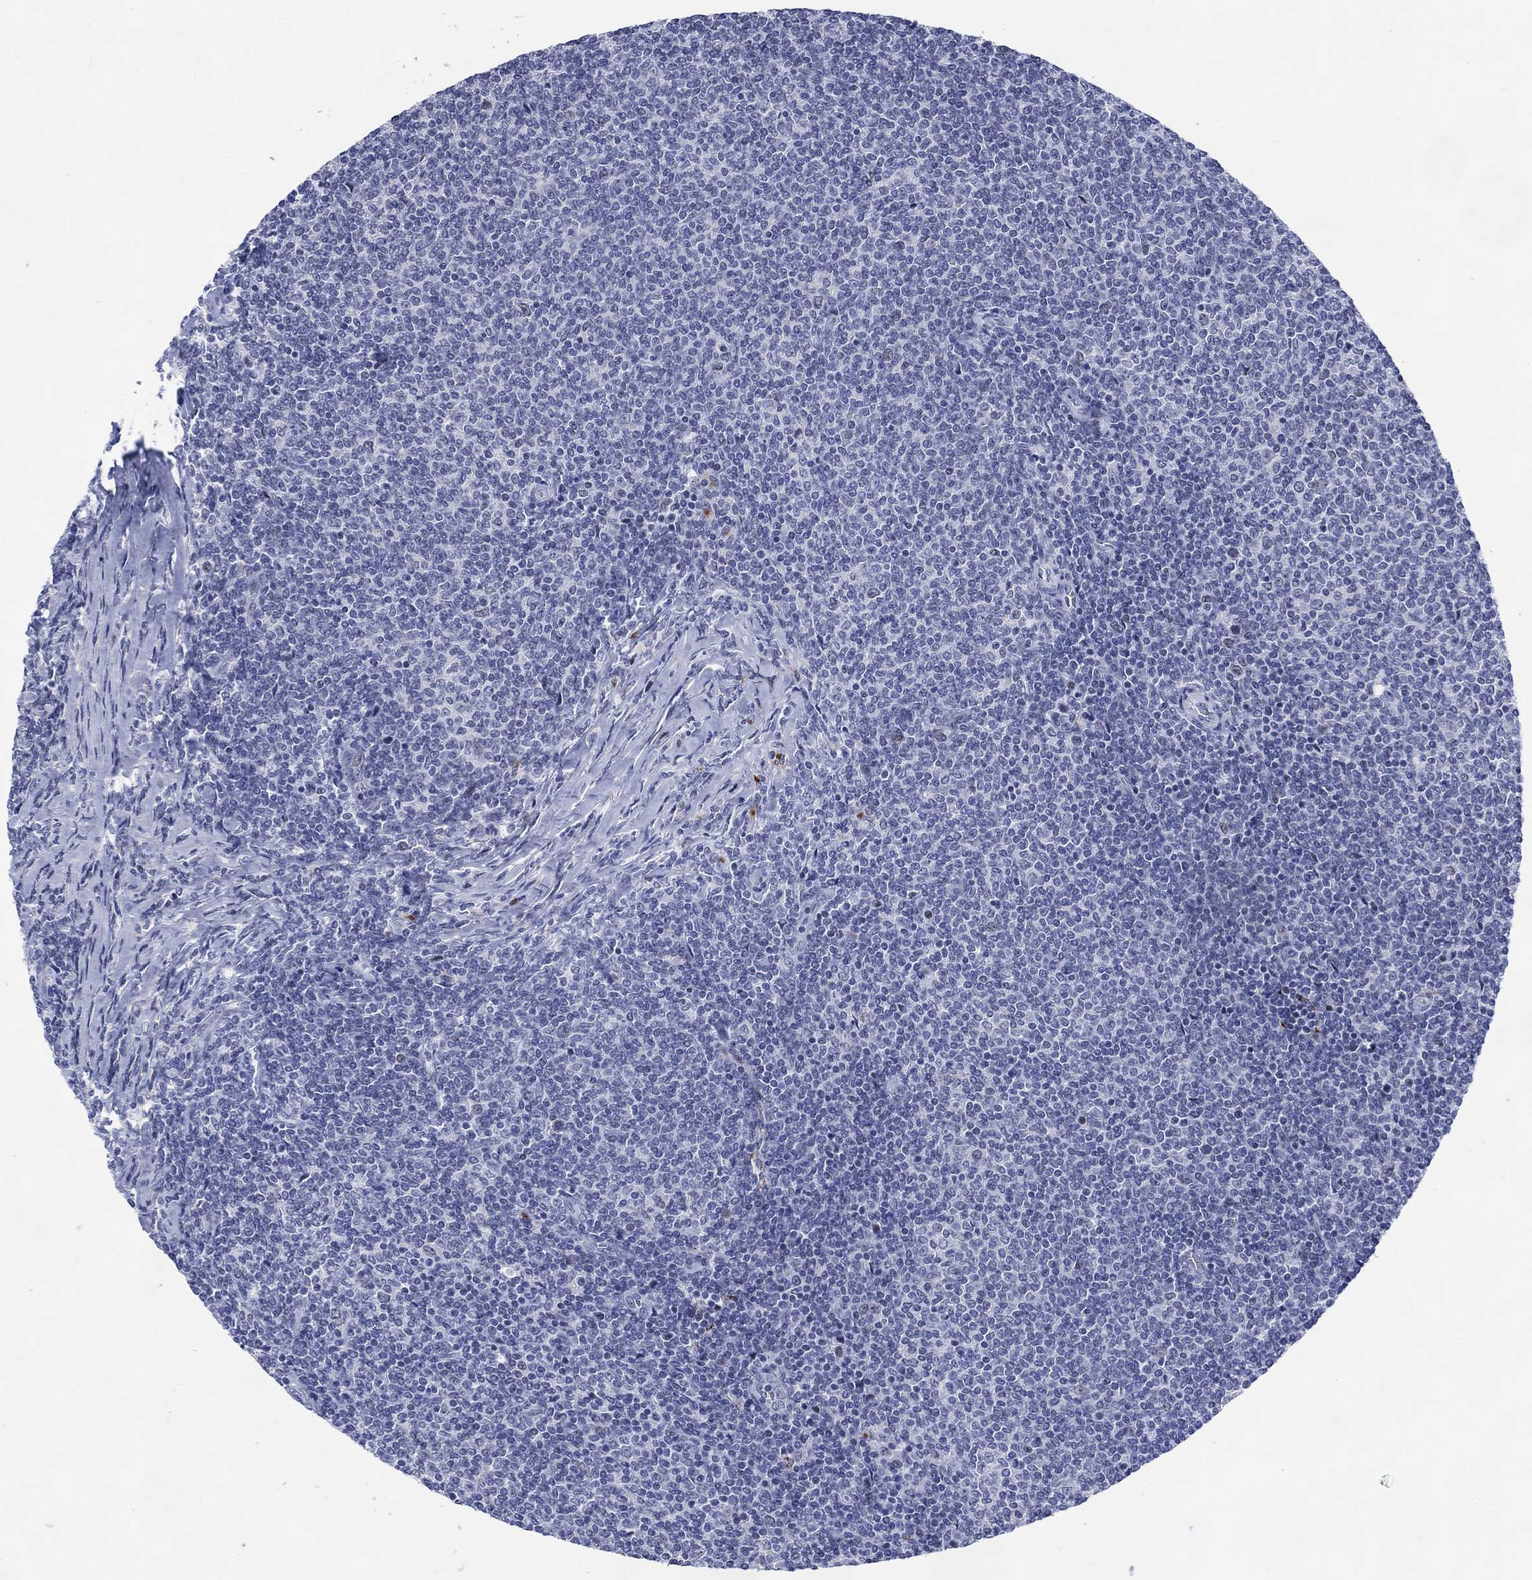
{"staining": {"intensity": "negative", "quantity": "none", "location": "none"}, "tissue": "lymphoma", "cell_type": "Tumor cells", "image_type": "cancer", "snomed": [{"axis": "morphology", "description": "Malignant lymphoma, non-Hodgkin's type, Low grade"}, {"axis": "topography", "description": "Lymph node"}], "caption": "Histopathology image shows no significant protein expression in tumor cells of lymphoma.", "gene": "CDCA2", "patient": {"sex": "male", "age": 52}}